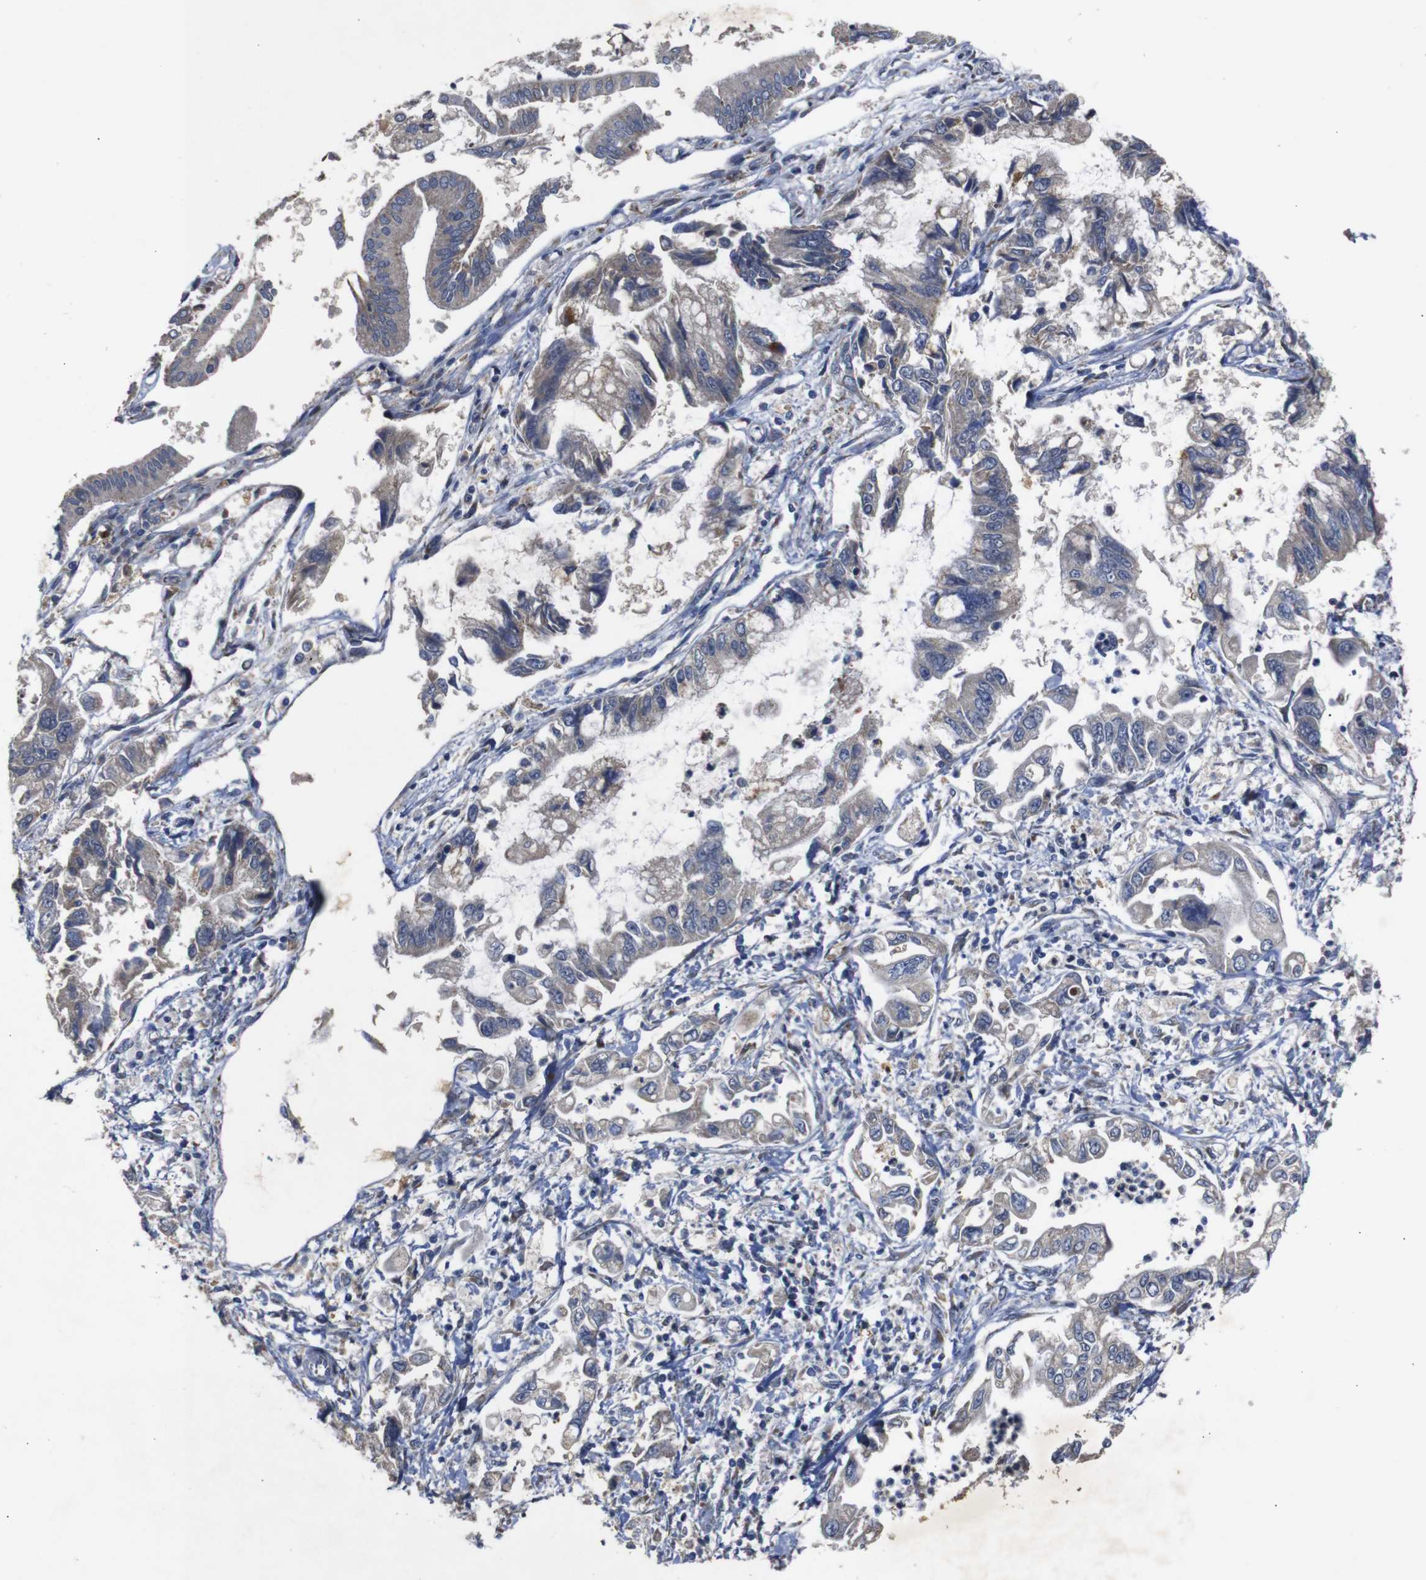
{"staining": {"intensity": "negative", "quantity": "none", "location": "none"}, "tissue": "pancreatic cancer", "cell_type": "Tumor cells", "image_type": "cancer", "snomed": [{"axis": "morphology", "description": "Adenocarcinoma, NOS"}, {"axis": "topography", "description": "Pancreas"}], "caption": "IHC photomicrograph of human pancreatic cancer stained for a protein (brown), which demonstrates no expression in tumor cells. (DAB (3,3'-diaminobenzidine) immunohistochemistry with hematoxylin counter stain).", "gene": "CHST10", "patient": {"sex": "male", "age": 56}}